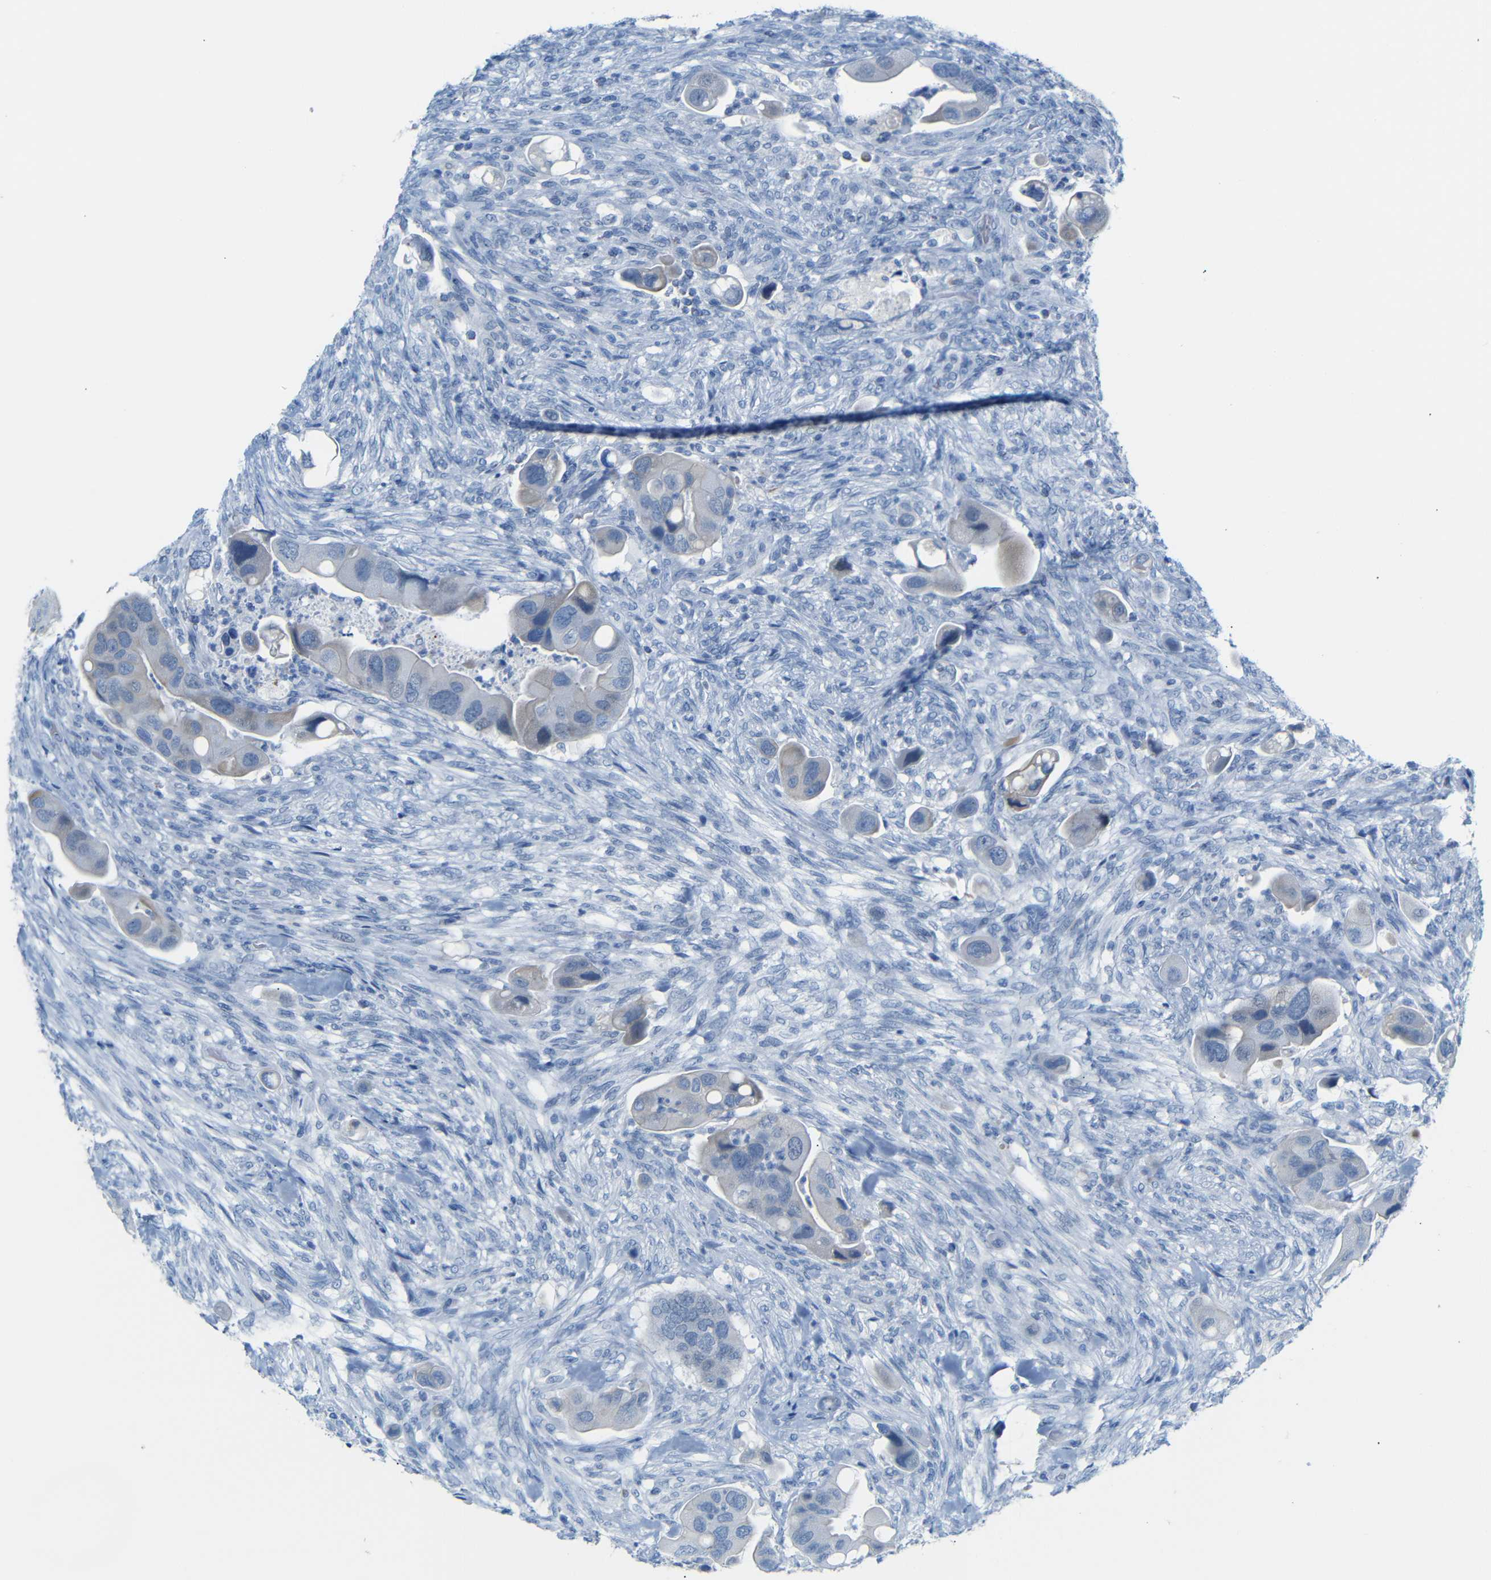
{"staining": {"intensity": "weak", "quantity": ">75%", "location": "cytoplasmic/membranous"}, "tissue": "colorectal cancer", "cell_type": "Tumor cells", "image_type": "cancer", "snomed": [{"axis": "morphology", "description": "Adenocarcinoma, NOS"}, {"axis": "topography", "description": "Rectum"}], "caption": "Colorectal cancer (adenocarcinoma) stained with a protein marker demonstrates weak staining in tumor cells.", "gene": "DYNAP", "patient": {"sex": "female", "age": 57}}